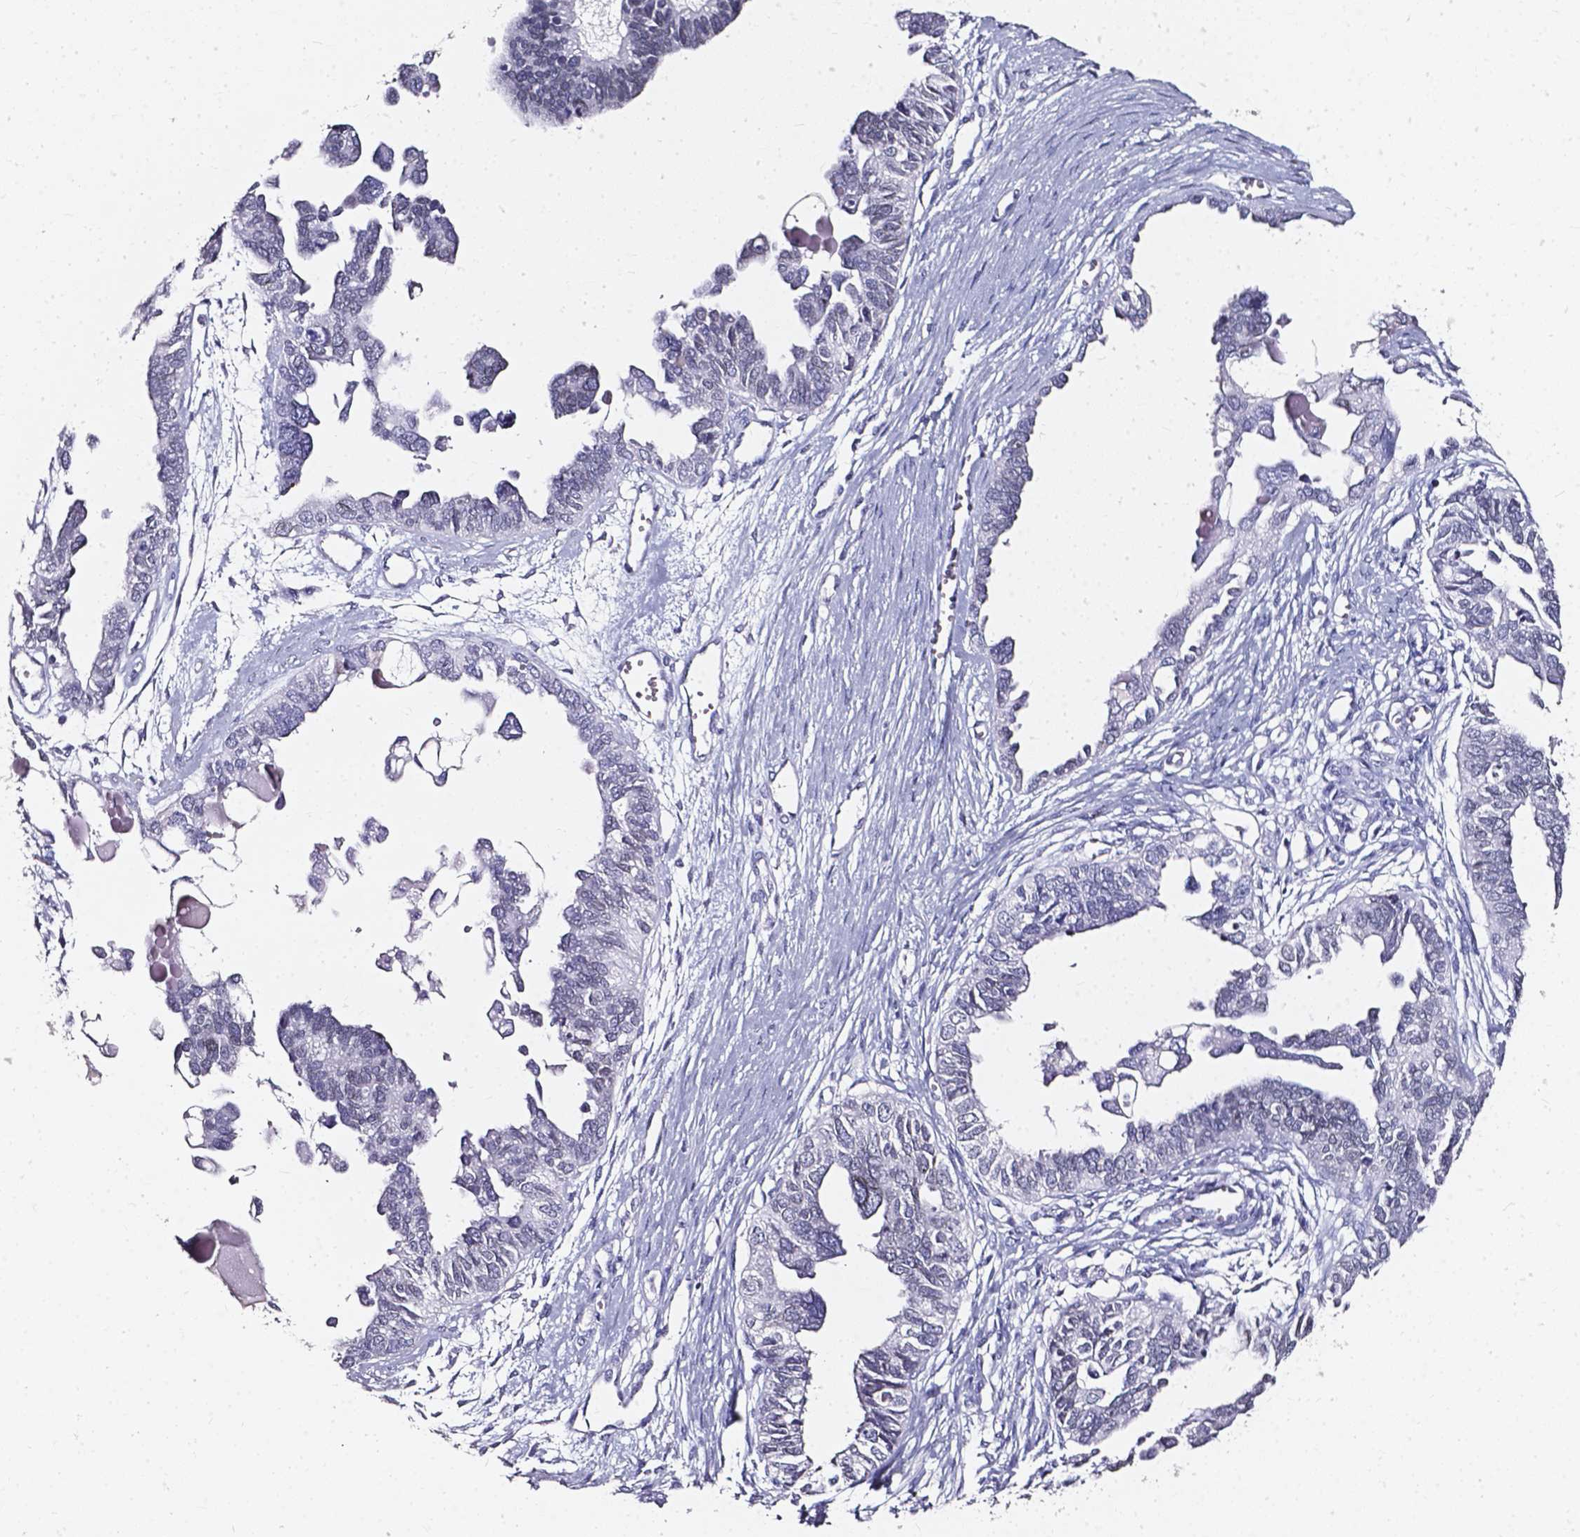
{"staining": {"intensity": "negative", "quantity": "none", "location": "none"}, "tissue": "ovarian cancer", "cell_type": "Tumor cells", "image_type": "cancer", "snomed": [{"axis": "morphology", "description": "Cystadenocarcinoma, serous, NOS"}, {"axis": "topography", "description": "Ovary"}], "caption": "Immunohistochemistry micrograph of human ovarian serous cystadenocarcinoma stained for a protein (brown), which demonstrates no staining in tumor cells.", "gene": "AKR1B10", "patient": {"sex": "female", "age": 51}}